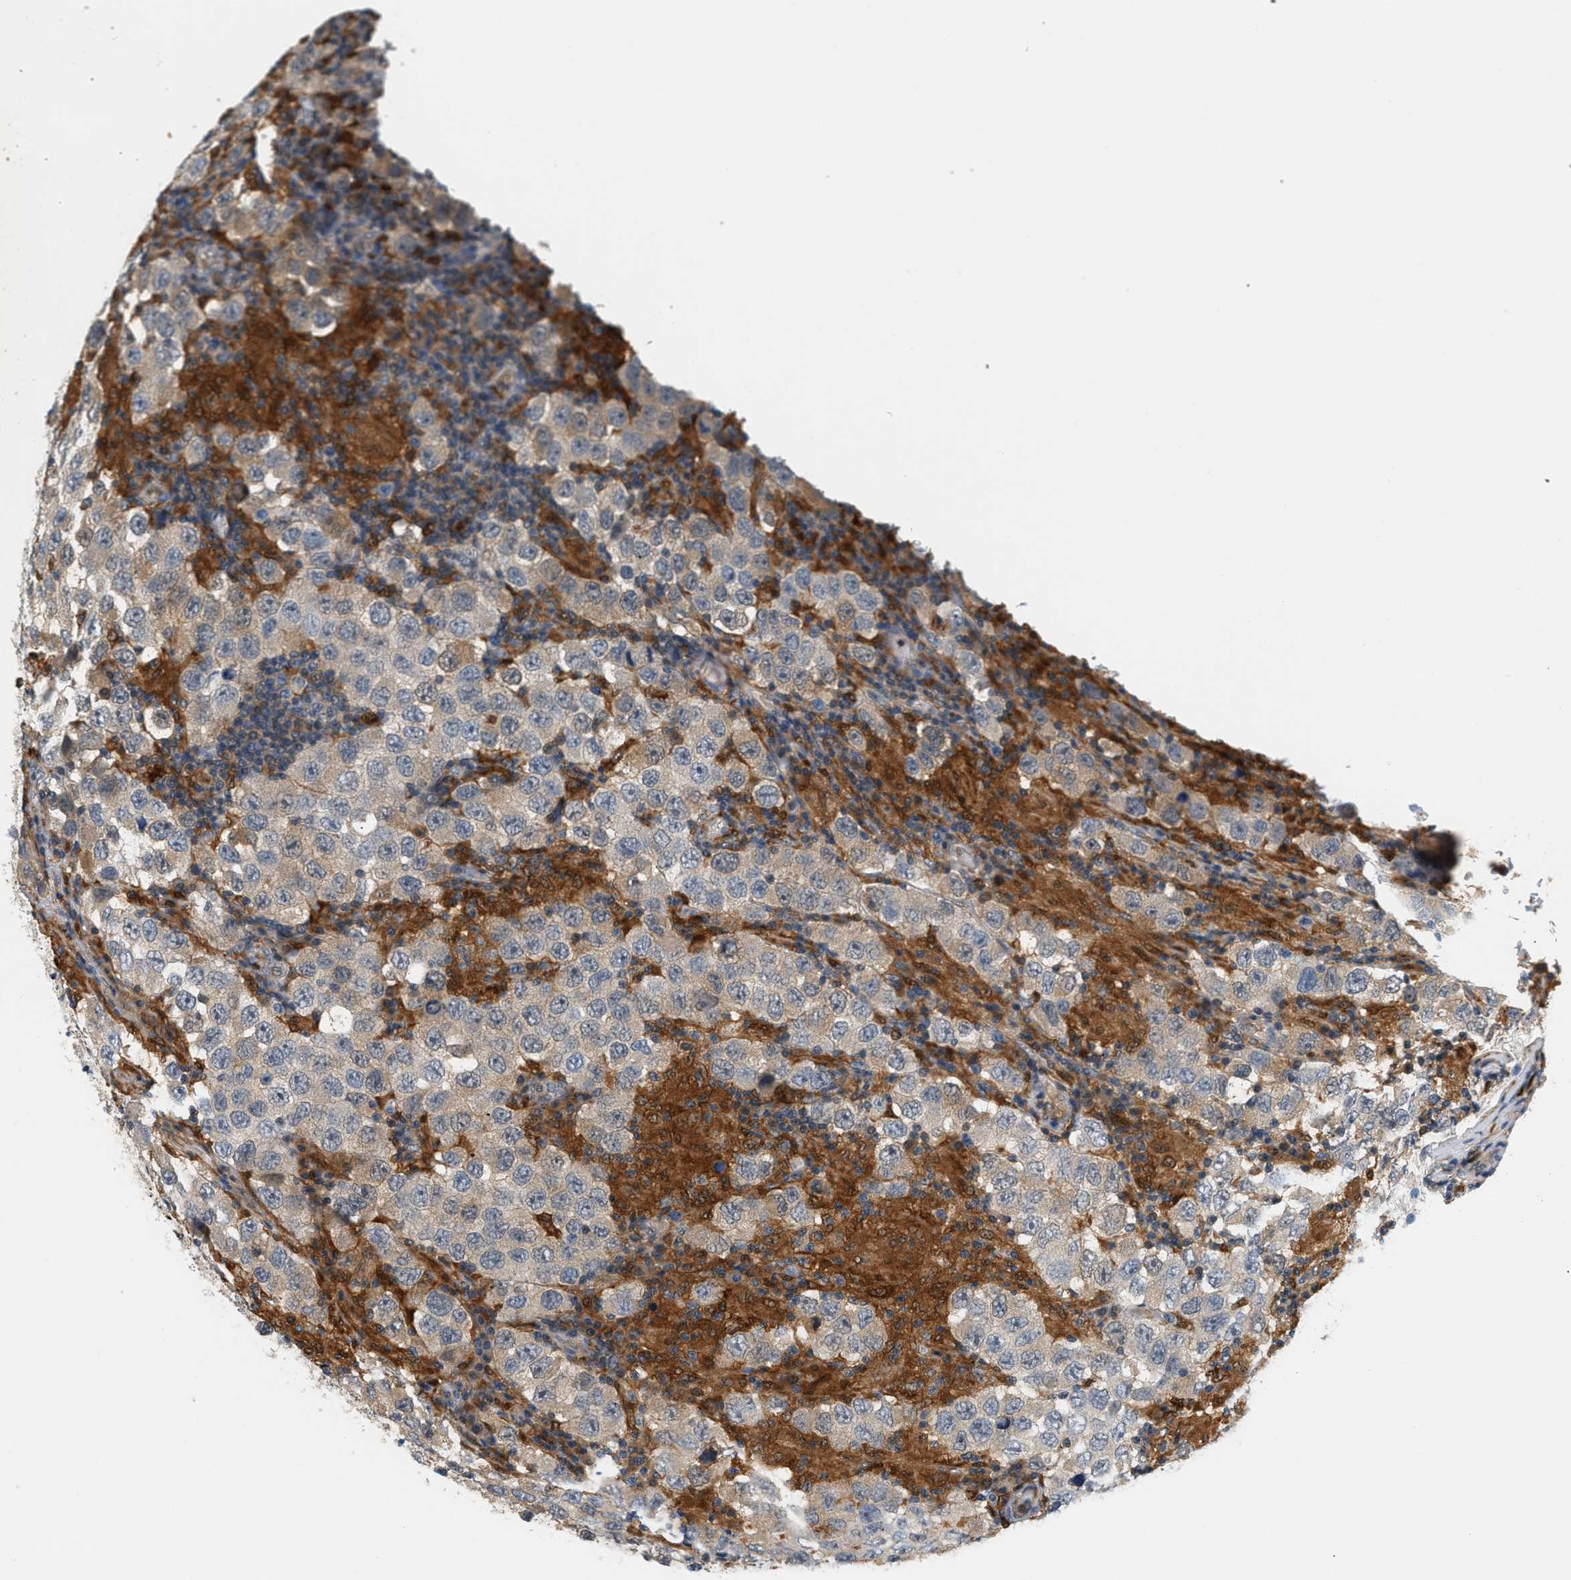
{"staining": {"intensity": "weak", "quantity": "<25%", "location": "cytoplasmic/membranous"}, "tissue": "testis cancer", "cell_type": "Tumor cells", "image_type": "cancer", "snomed": [{"axis": "morphology", "description": "Carcinoma, Embryonal, NOS"}, {"axis": "topography", "description": "Testis"}], "caption": "High magnification brightfield microscopy of testis embryonal carcinoma stained with DAB (3,3'-diaminobenzidine) (brown) and counterstained with hematoxylin (blue): tumor cells show no significant positivity.", "gene": "PYCARD", "patient": {"sex": "male", "age": 21}}